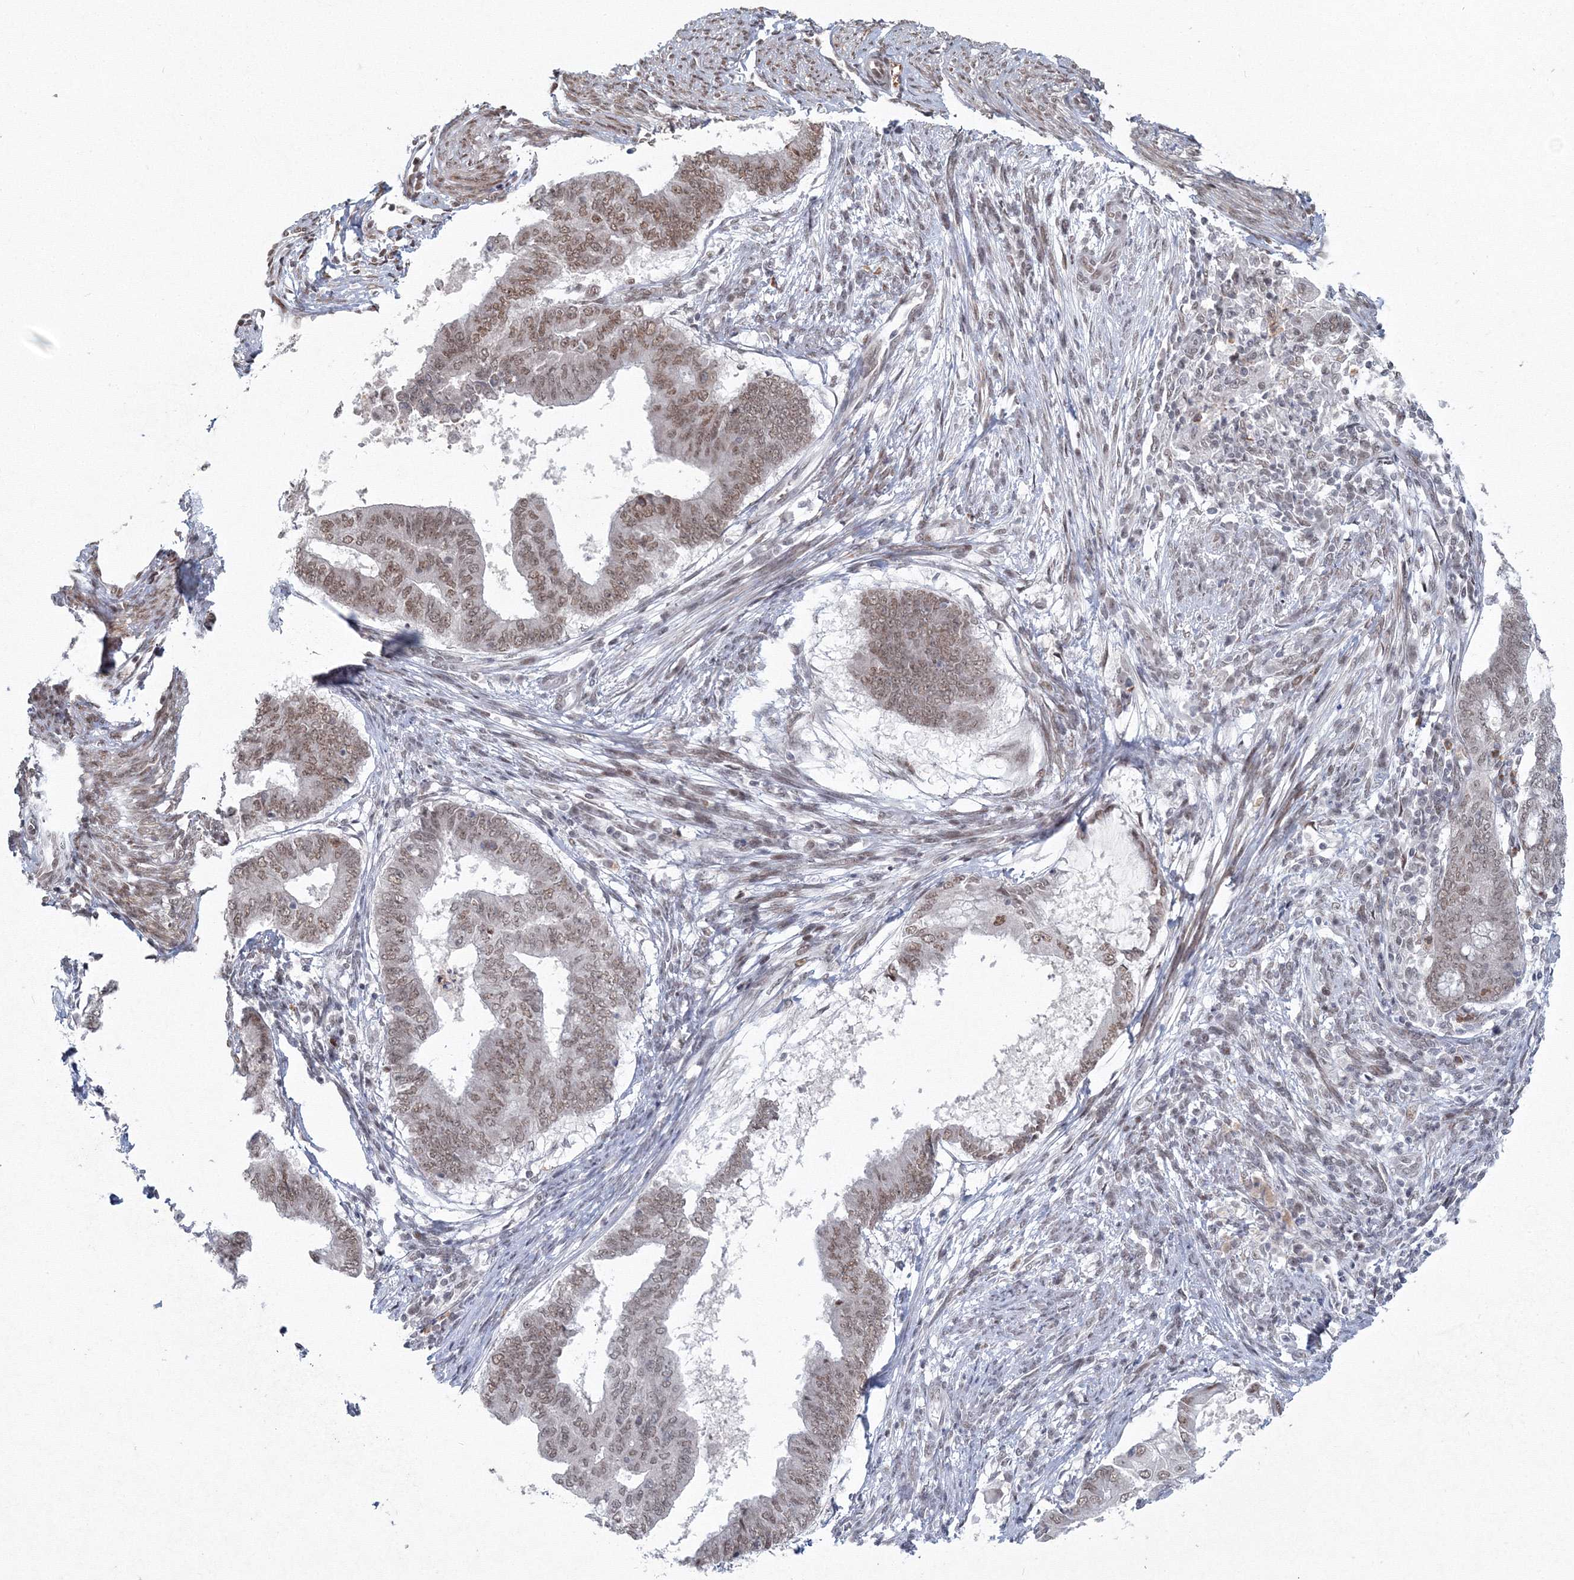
{"staining": {"intensity": "moderate", "quantity": ">75%", "location": "nuclear"}, "tissue": "endometrial cancer", "cell_type": "Tumor cells", "image_type": "cancer", "snomed": [{"axis": "morphology", "description": "Polyp, NOS"}, {"axis": "morphology", "description": "Adenocarcinoma, NOS"}, {"axis": "morphology", "description": "Adenoma, NOS"}, {"axis": "topography", "description": "Endometrium"}], "caption": "A high-resolution histopathology image shows immunohistochemistry staining of adenoma (endometrial), which displays moderate nuclear positivity in approximately >75% of tumor cells. The staining is performed using DAB brown chromogen to label protein expression. The nuclei are counter-stained blue using hematoxylin.", "gene": "C3orf33", "patient": {"sex": "female", "age": 79}}